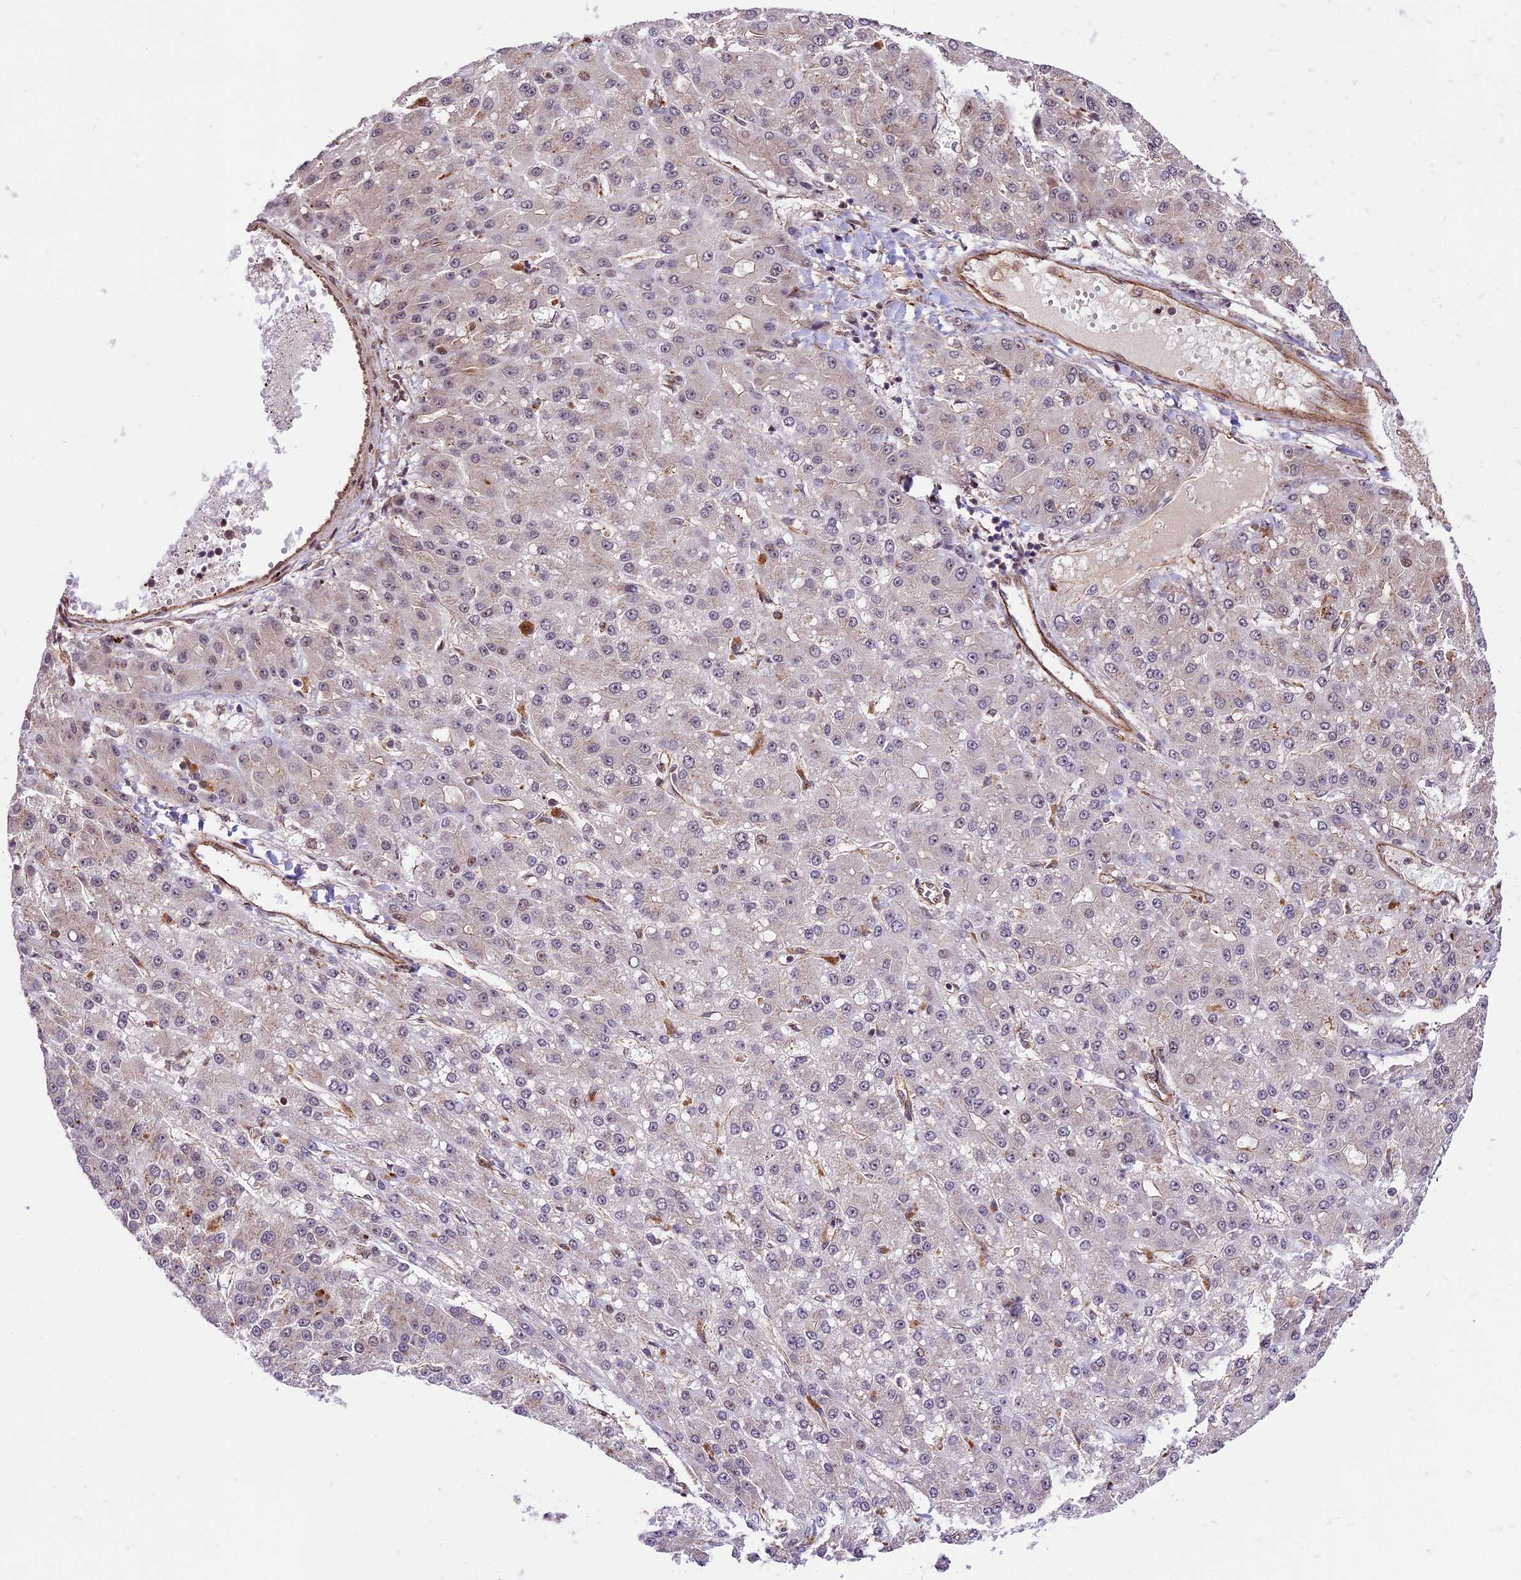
{"staining": {"intensity": "negative", "quantity": "none", "location": "none"}, "tissue": "liver cancer", "cell_type": "Tumor cells", "image_type": "cancer", "snomed": [{"axis": "morphology", "description": "Carcinoma, Hepatocellular, NOS"}, {"axis": "topography", "description": "Liver"}], "caption": "Tumor cells are negative for protein expression in human liver cancer.", "gene": "DHX38", "patient": {"sex": "male", "age": 67}}